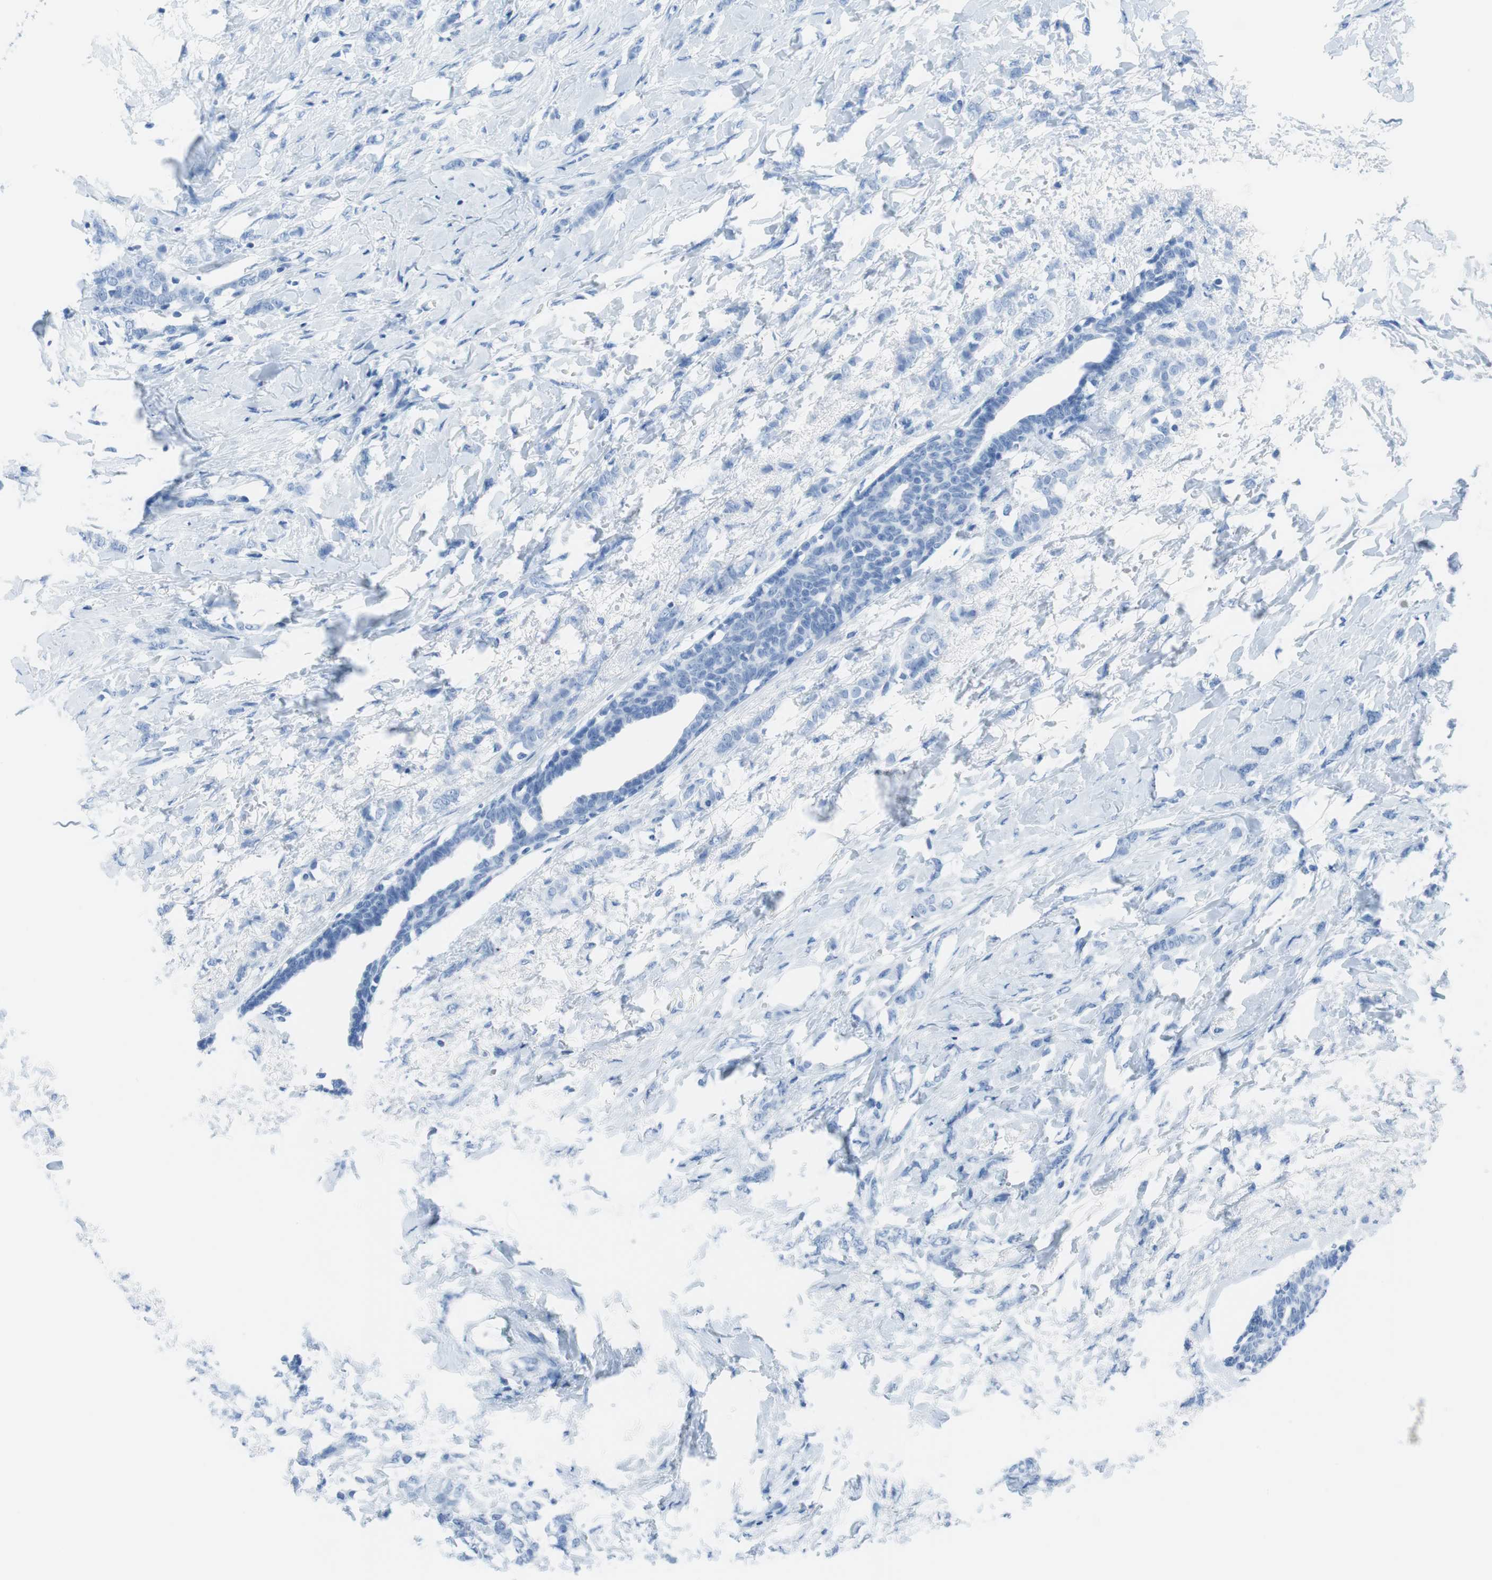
{"staining": {"intensity": "negative", "quantity": "none", "location": "none"}, "tissue": "breast cancer", "cell_type": "Tumor cells", "image_type": "cancer", "snomed": [{"axis": "morphology", "description": "Lobular carcinoma, in situ"}, {"axis": "morphology", "description": "Lobular carcinoma"}, {"axis": "topography", "description": "Breast"}], "caption": "This image is of lobular carcinoma (breast) stained with IHC to label a protein in brown with the nuclei are counter-stained blue. There is no expression in tumor cells.", "gene": "NFATC2", "patient": {"sex": "female", "age": 41}}